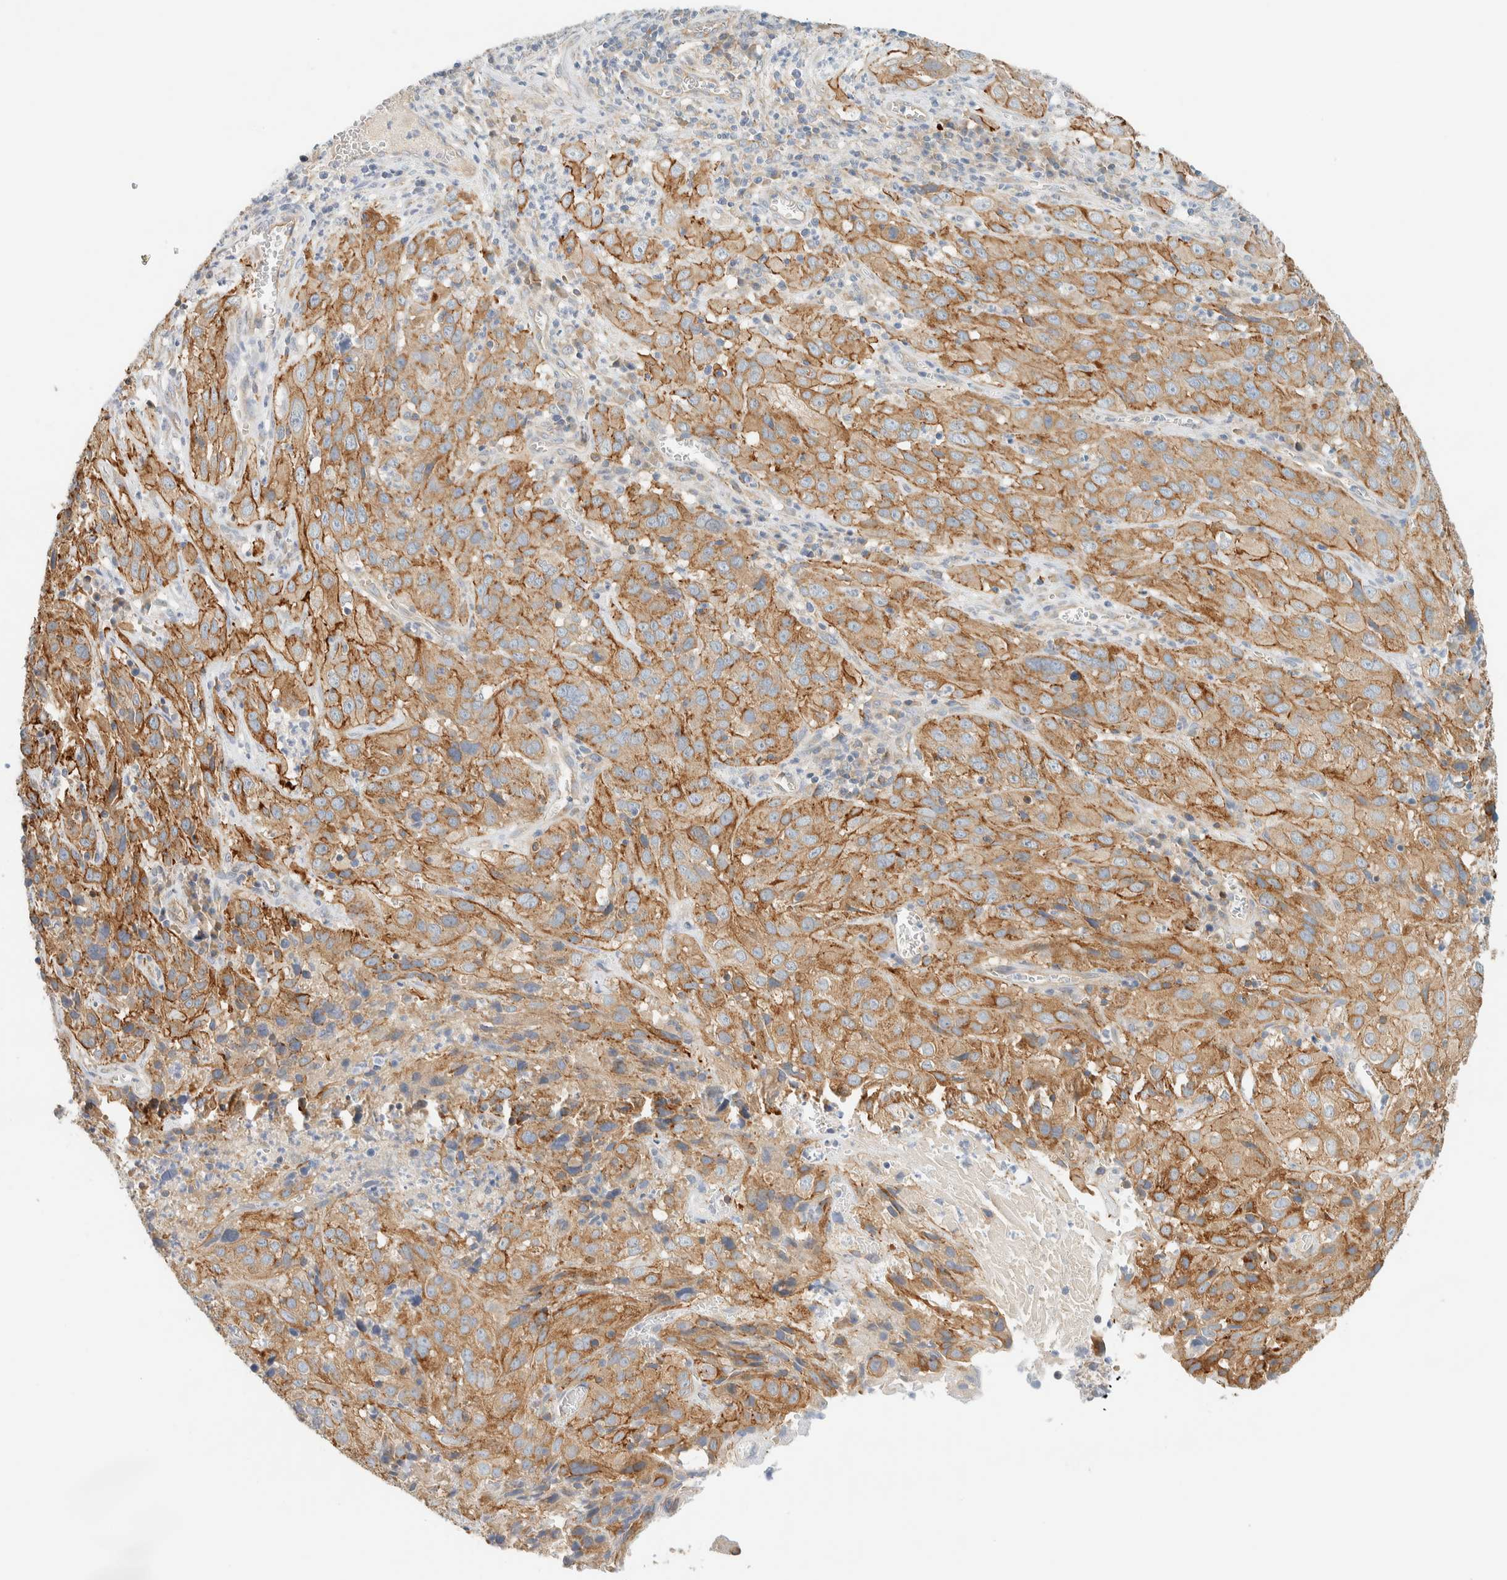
{"staining": {"intensity": "moderate", "quantity": ">75%", "location": "cytoplasmic/membranous"}, "tissue": "cervical cancer", "cell_type": "Tumor cells", "image_type": "cancer", "snomed": [{"axis": "morphology", "description": "Squamous cell carcinoma, NOS"}, {"axis": "topography", "description": "Cervix"}], "caption": "Squamous cell carcinoma (cervical) stained with a protein marker reveals moderate staining in tumor cells.", "gene": "LIMA1", "patient": {"sex": "female", "age": 32}}